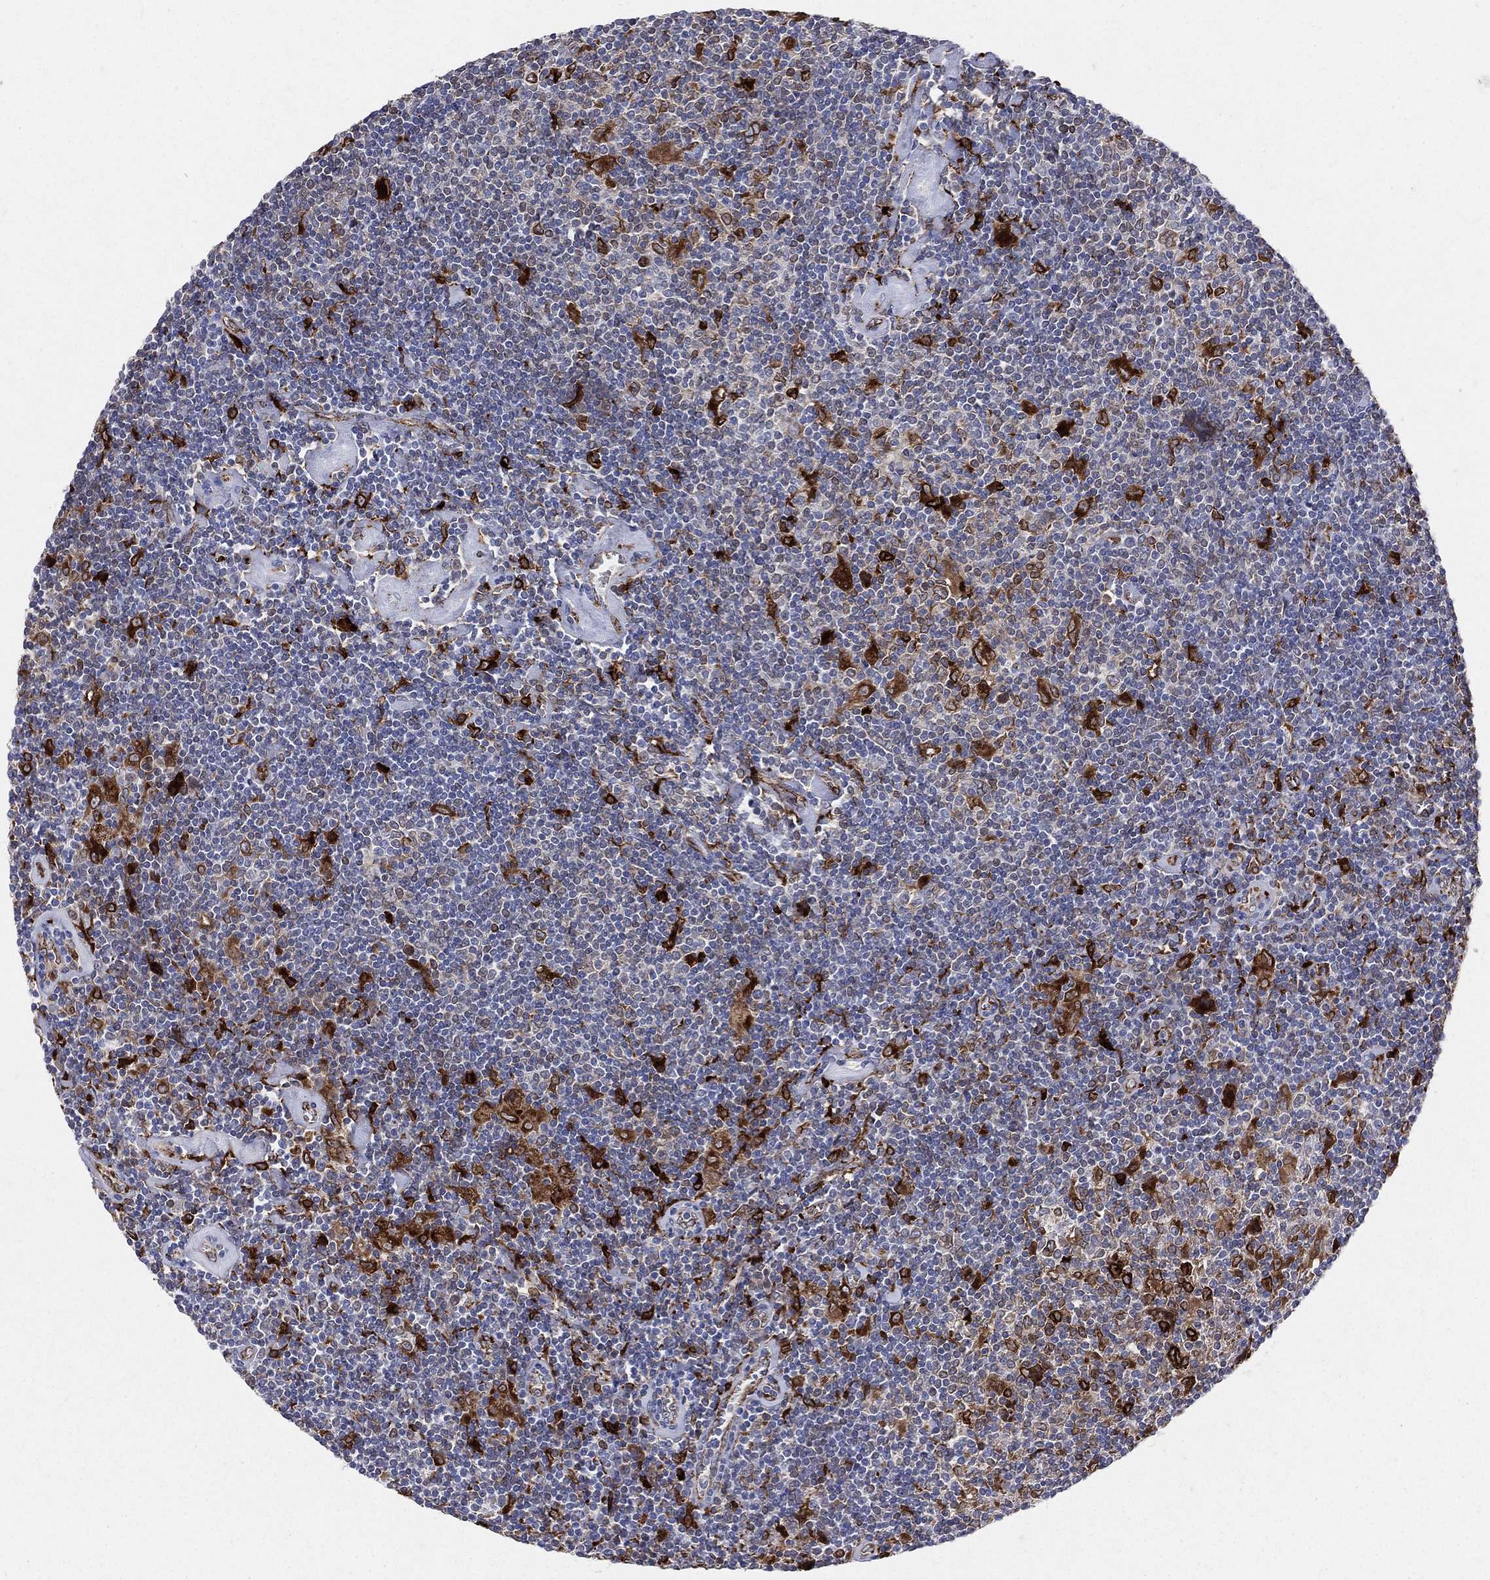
{"staining": {"intensity": "strong", "quantity": "25%-75%", "location": "cytoplasmic/membranous"}, "tissue": "lymphoma", "cell_type": "Tumor cells", "image_type": "cancer", "snomed": [{"axis": "morphology", "description": "Hodgkin's disease, NOS"}, {"axis": "topography", "description": "Lymph node"}], "caption": "Immunohistochemistry photomicrograph of neoplastic tissue: lymphoma stained using immunohistochemistry shows high levels of strong protein expression localized specifically in the cytoplasmic/membranous of tumor cells, appearing as a cytoplasmic/membranous brown color.", "gene": "CD74", "patient": {"sex": "male", "age": 40}}